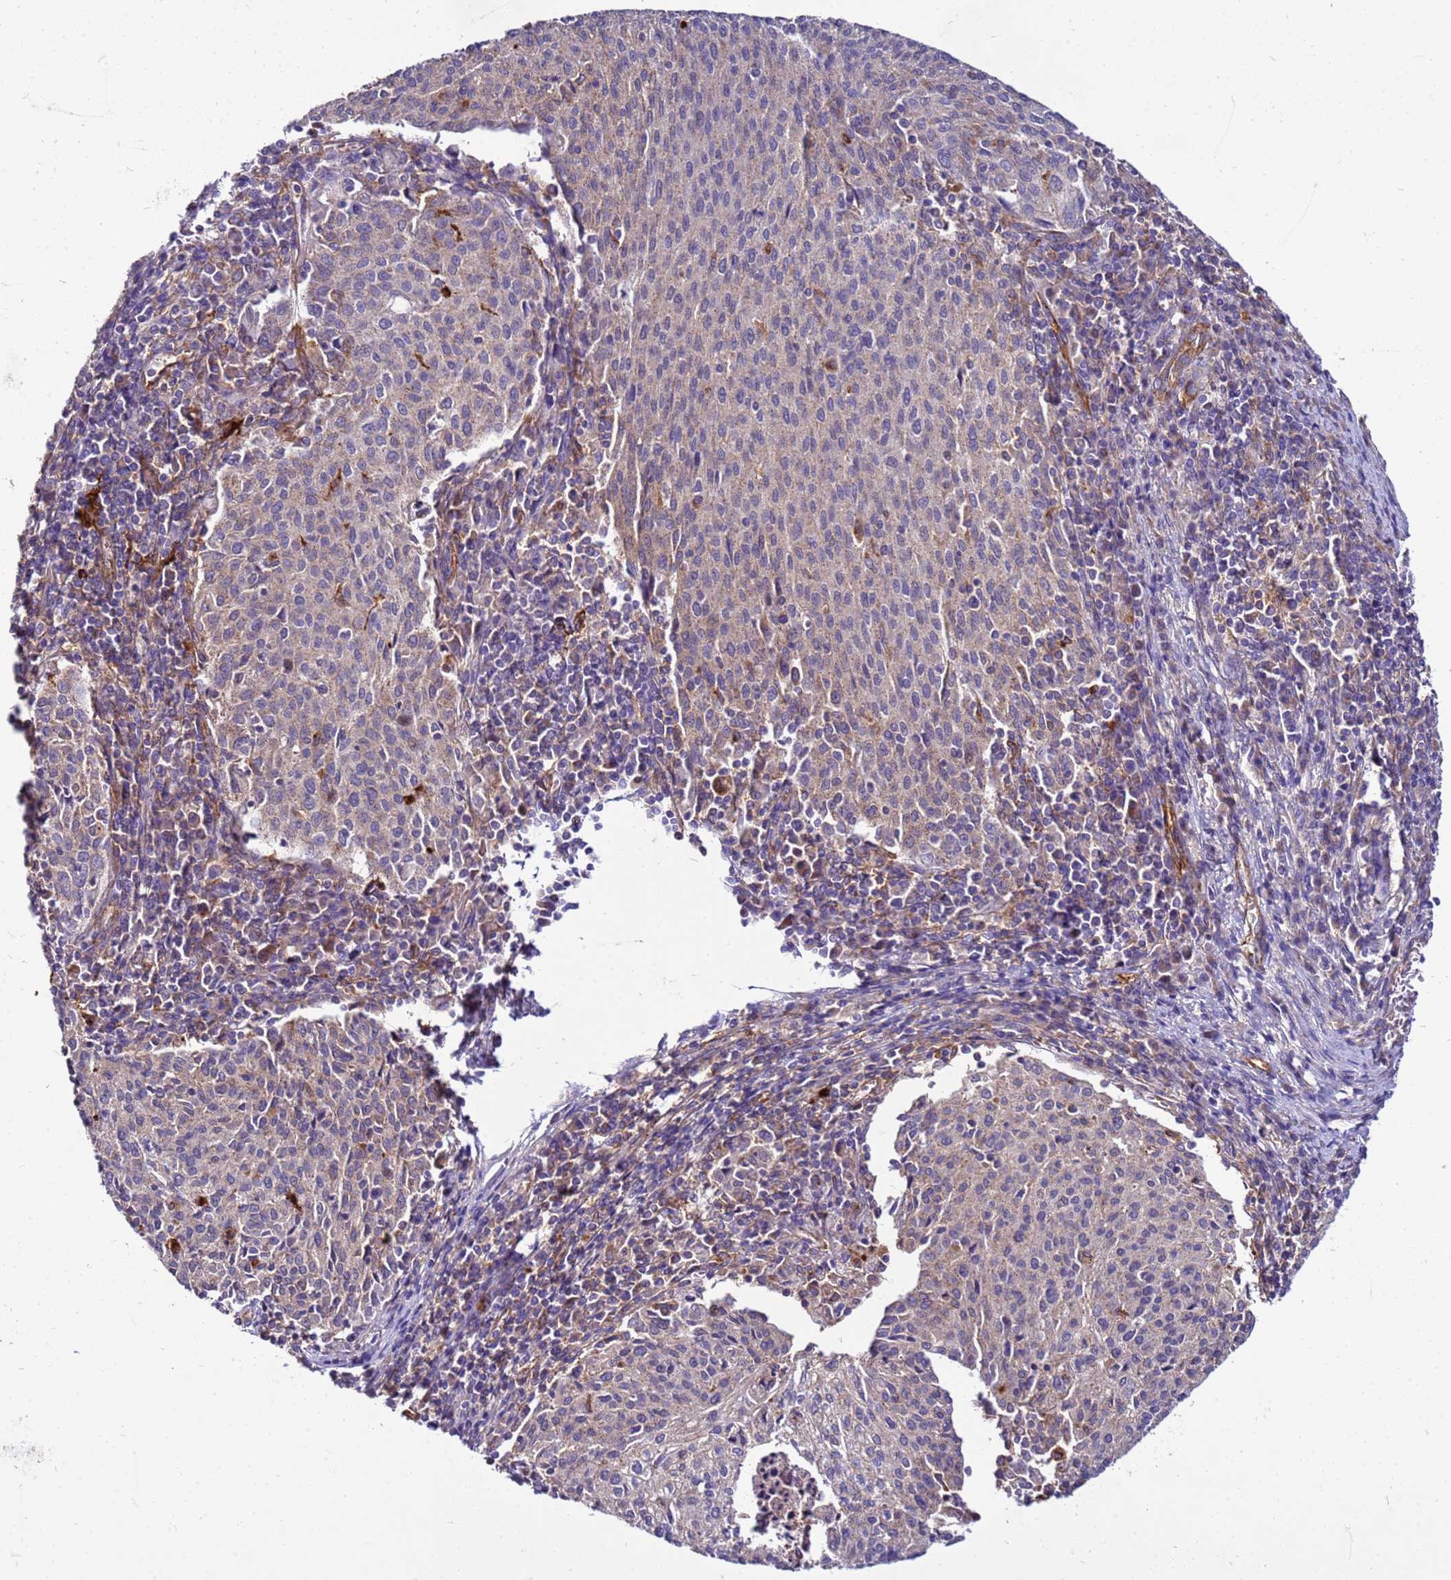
{"staining": {"intensity": "negative", "quantity": "none", "location": "none"}, "tissue": "cervical cancer", "cell_type": "Tumor cells", "image_type": "cancer", "snomed": [{"axis": "morphology", "description": "Squamous cell carcinoma, NOS"}, {"axis": "topography", "description": "Cervix"}], "caption": "Cervical cancer was stained to show a protein in brown. There is no significant expression in tumor cells. The staining was performed using DAB (3,3'-diaminobenzidine) to visualize the protein expression in brown, while the nuclei were stained in blue with hematoxylin (Magnification: 20x).", "gene": "PKD1", "patient": {"sex": "female", "age": 46}}